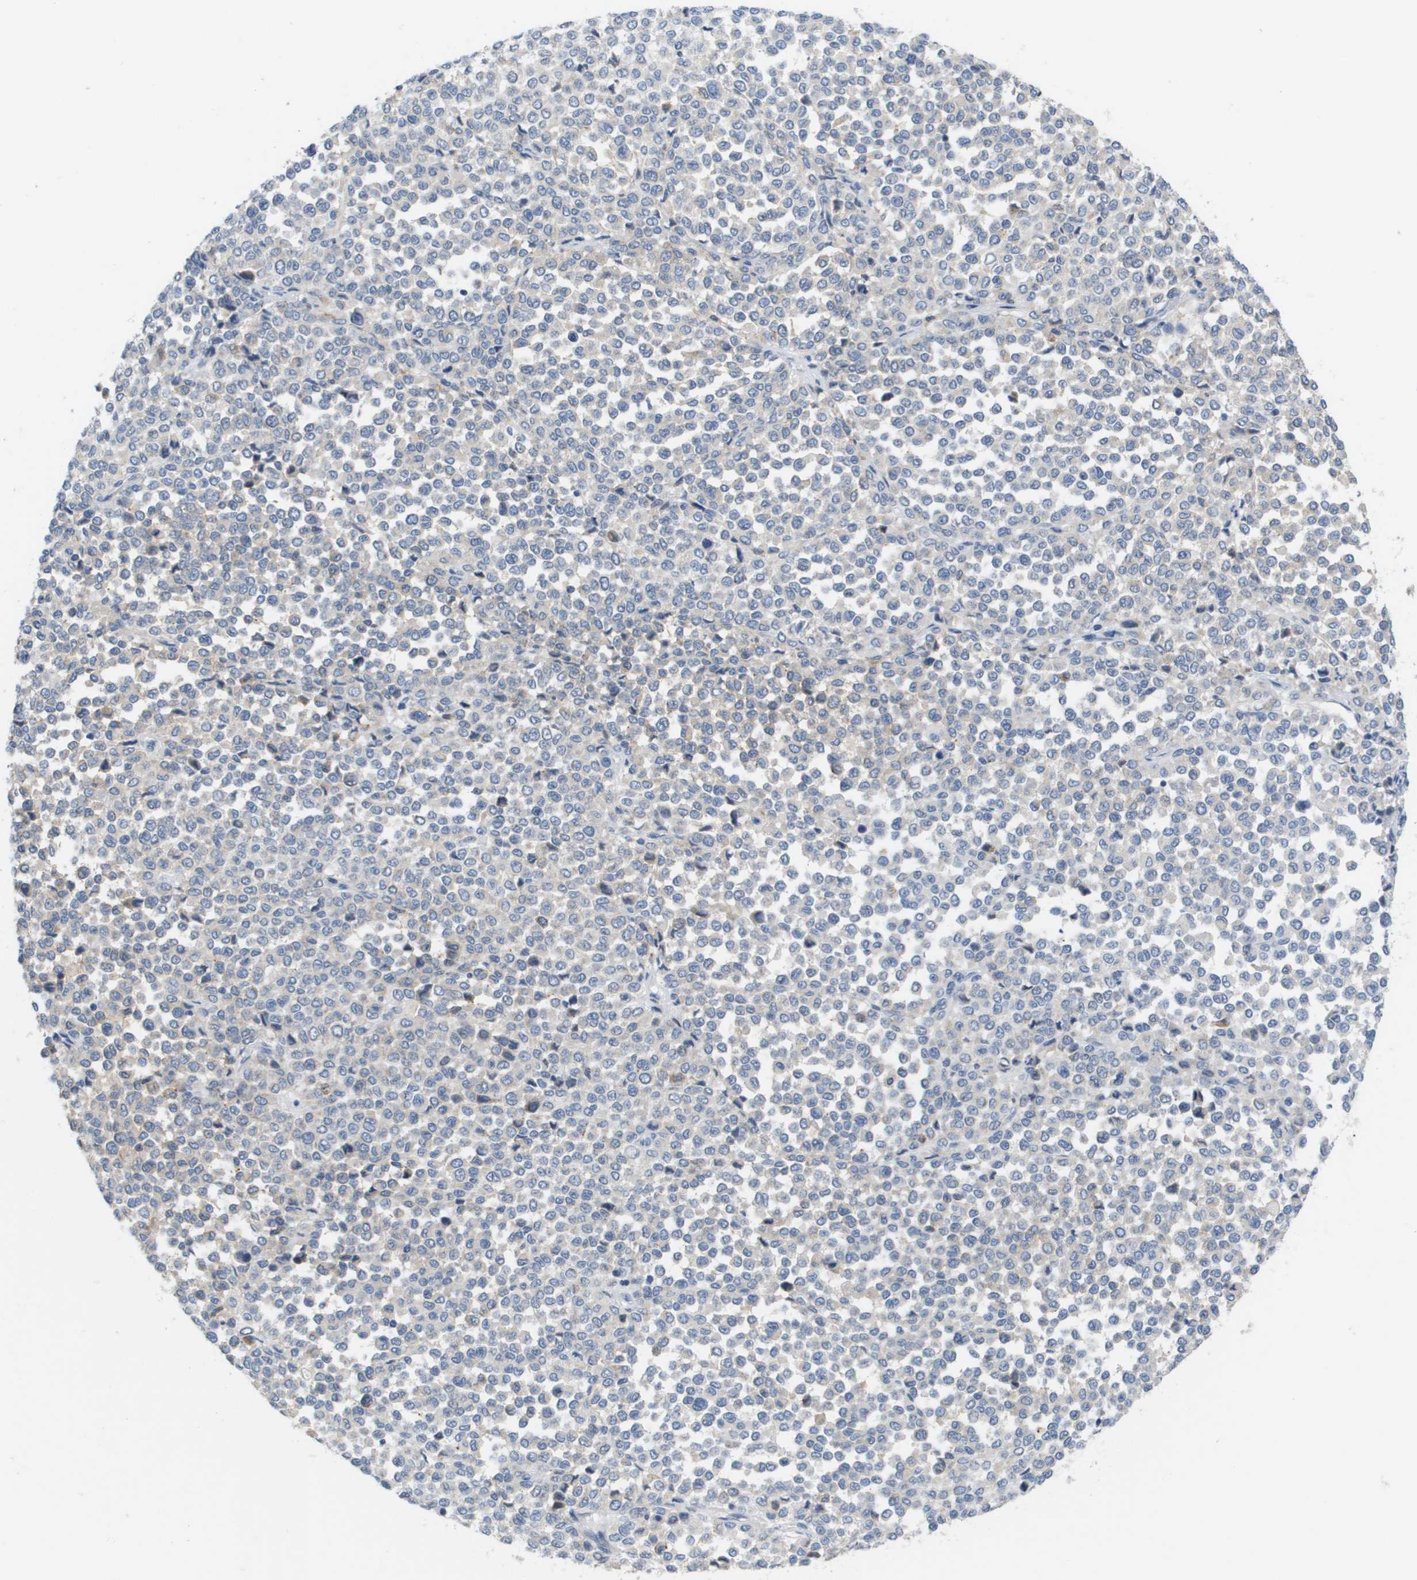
{"staining": {"intensity": "negative", "quantity": "none", "location": "none"}, "tissue": "melanoma", "cell_type": "Tumor cells", "image_type": "cancer", "snomed": [{"axis": "morphology", "description": "Malignant melanoma, Metastatic site"}, {"axis": "topography", "description": "Pancreas"}], "caption": "Tumor cells are negative for brown protein staining in melanoma.", "gene": "CD3G", "patient": {"sex": "female", "age": 30}}